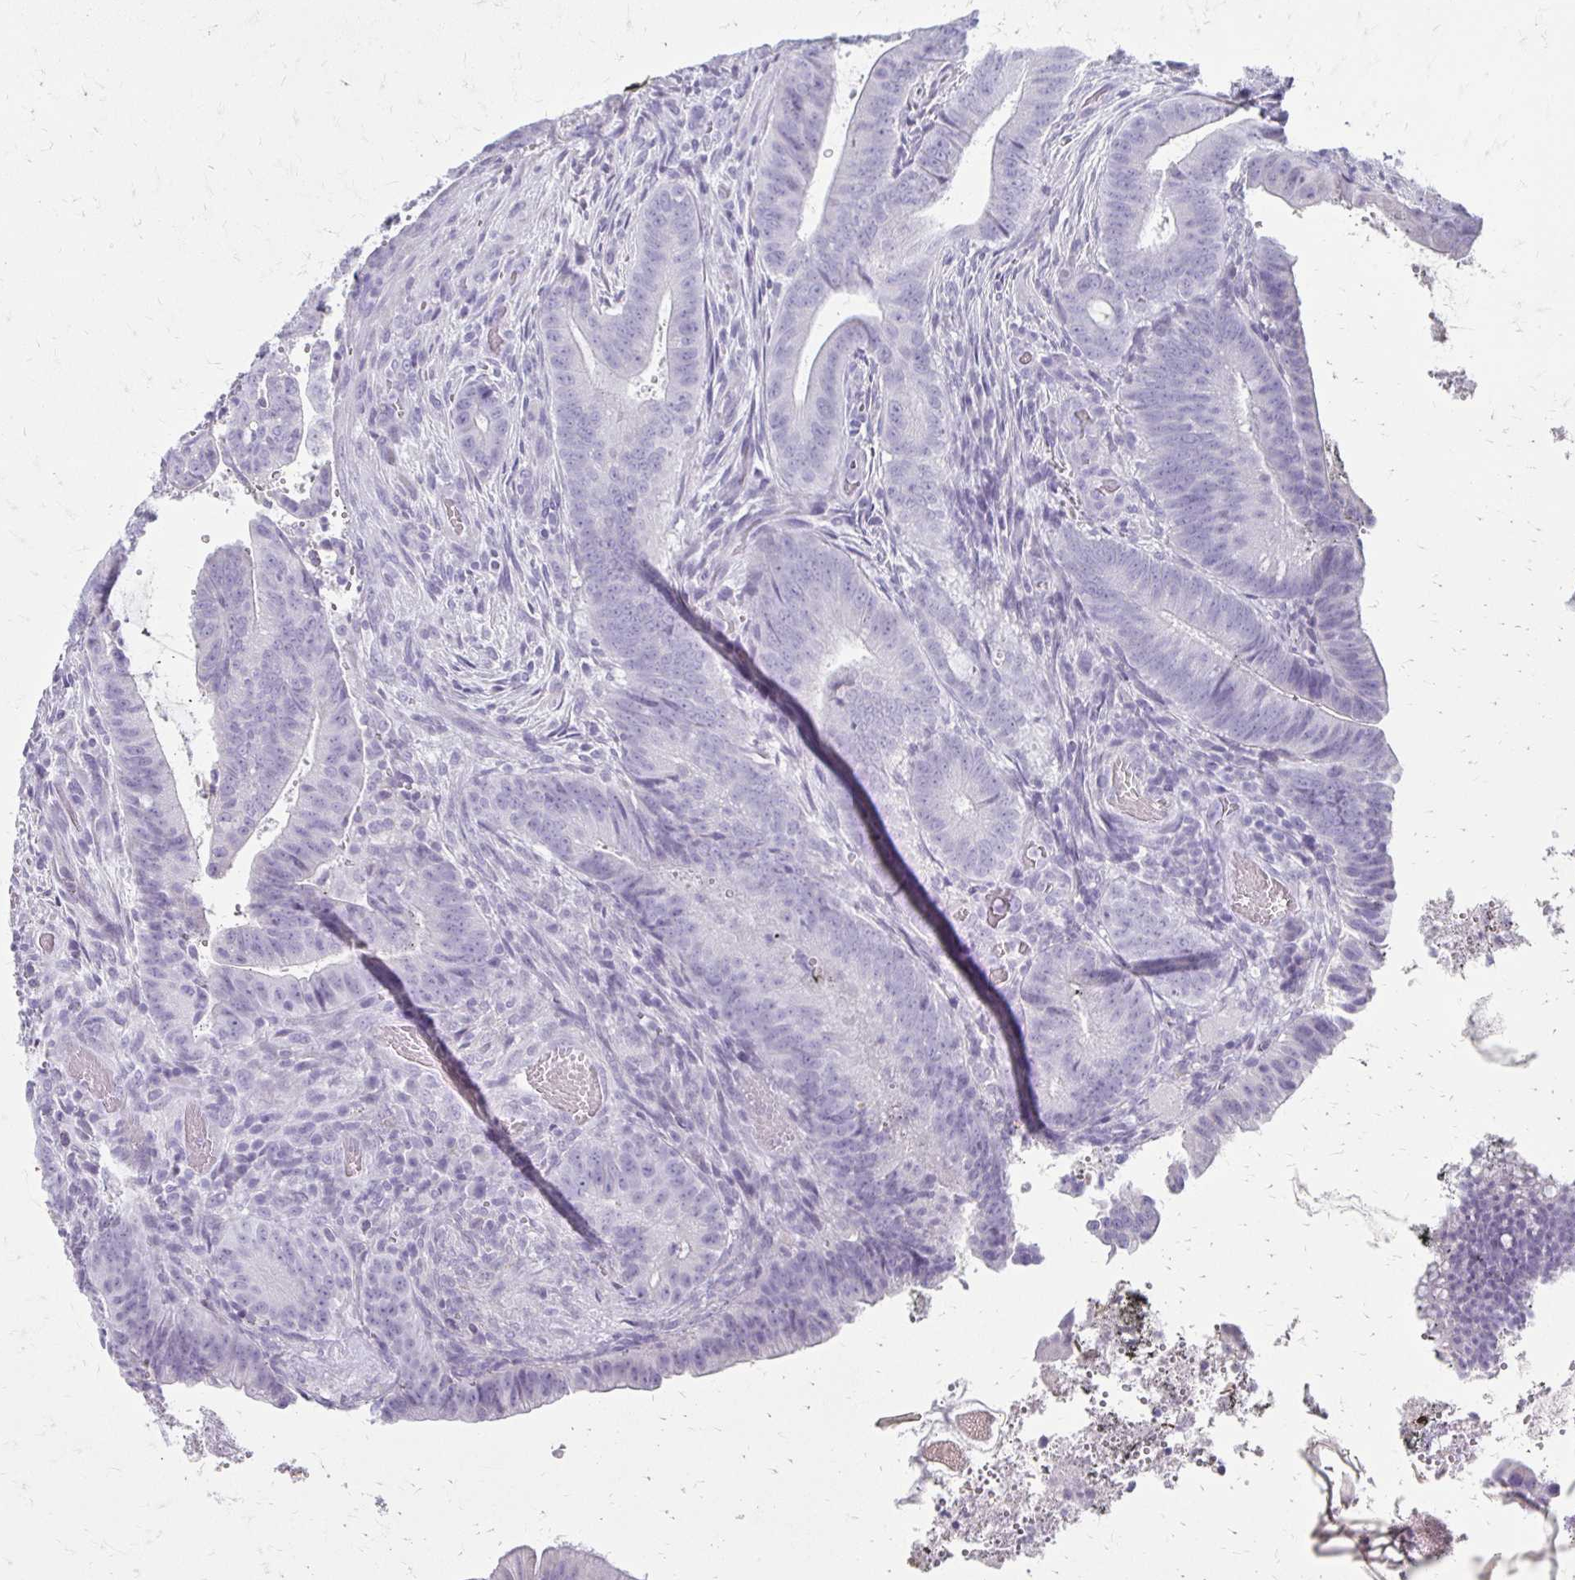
{"staining": {"intensity": "negative", "quantity": "none", "location": "none"}, "tissue": "colorectal cancer", "cell_type": "Tumor cells", "image_type": "cancer", "snomed": [{"axis": "morphology", "description": "Adenocarcinoma, NOS"}, {"axis": "topography", "description": "Colon"}], "caption": "Histopathology image shows no protein staining in tumor cells of colorectal cancer (adenocarcinoma) tissue. (Stains: DAB immunohistochemistry with hematoxylin counter stain, Microscopy: brightfield microscopy at high magnification).", "gene": "IVL", "patient": {"sex": "female", "age": 43}}